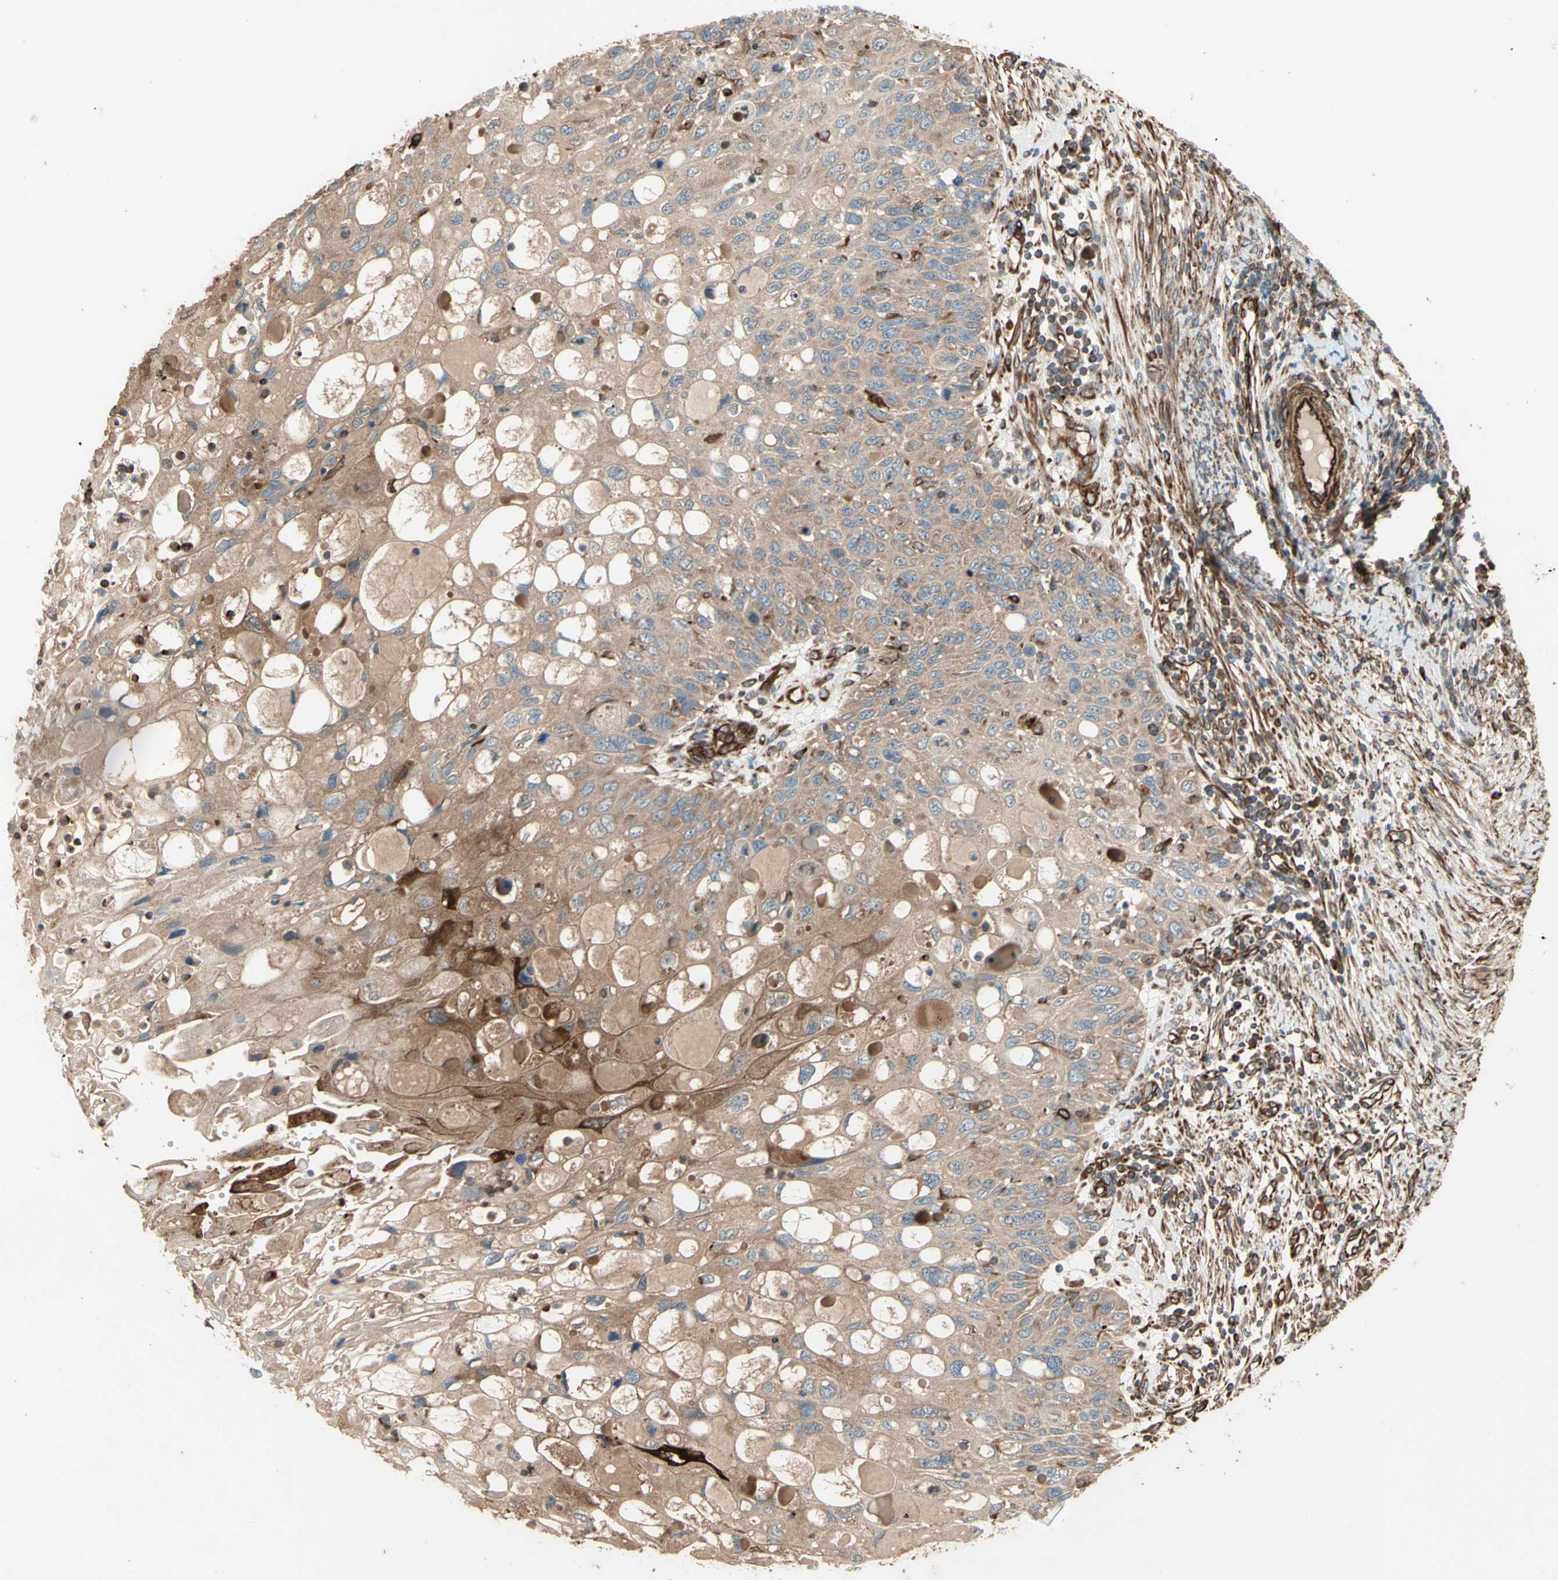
{"staining": {"intensity": "moderate", "quantity": "25%-75%", "location": "cytoplasmic/membranous"}, "tissue": "cervical cancer", "cell_type": "Tumor cells", "image_type": "cancer", "snomed": [{"axis": "morphology", "description": "Squamous cell carcinoma, NOS"}, {"axis": "topography", "description": "Cervix"}], "caption": "Squamous cell carcinoma (cervical) stained for a protein shows moderate cytoplasmic/membranous positivity in tumor cells.", "gene": "TRAF2", "patient": {"sex": "female", "age": 70}}